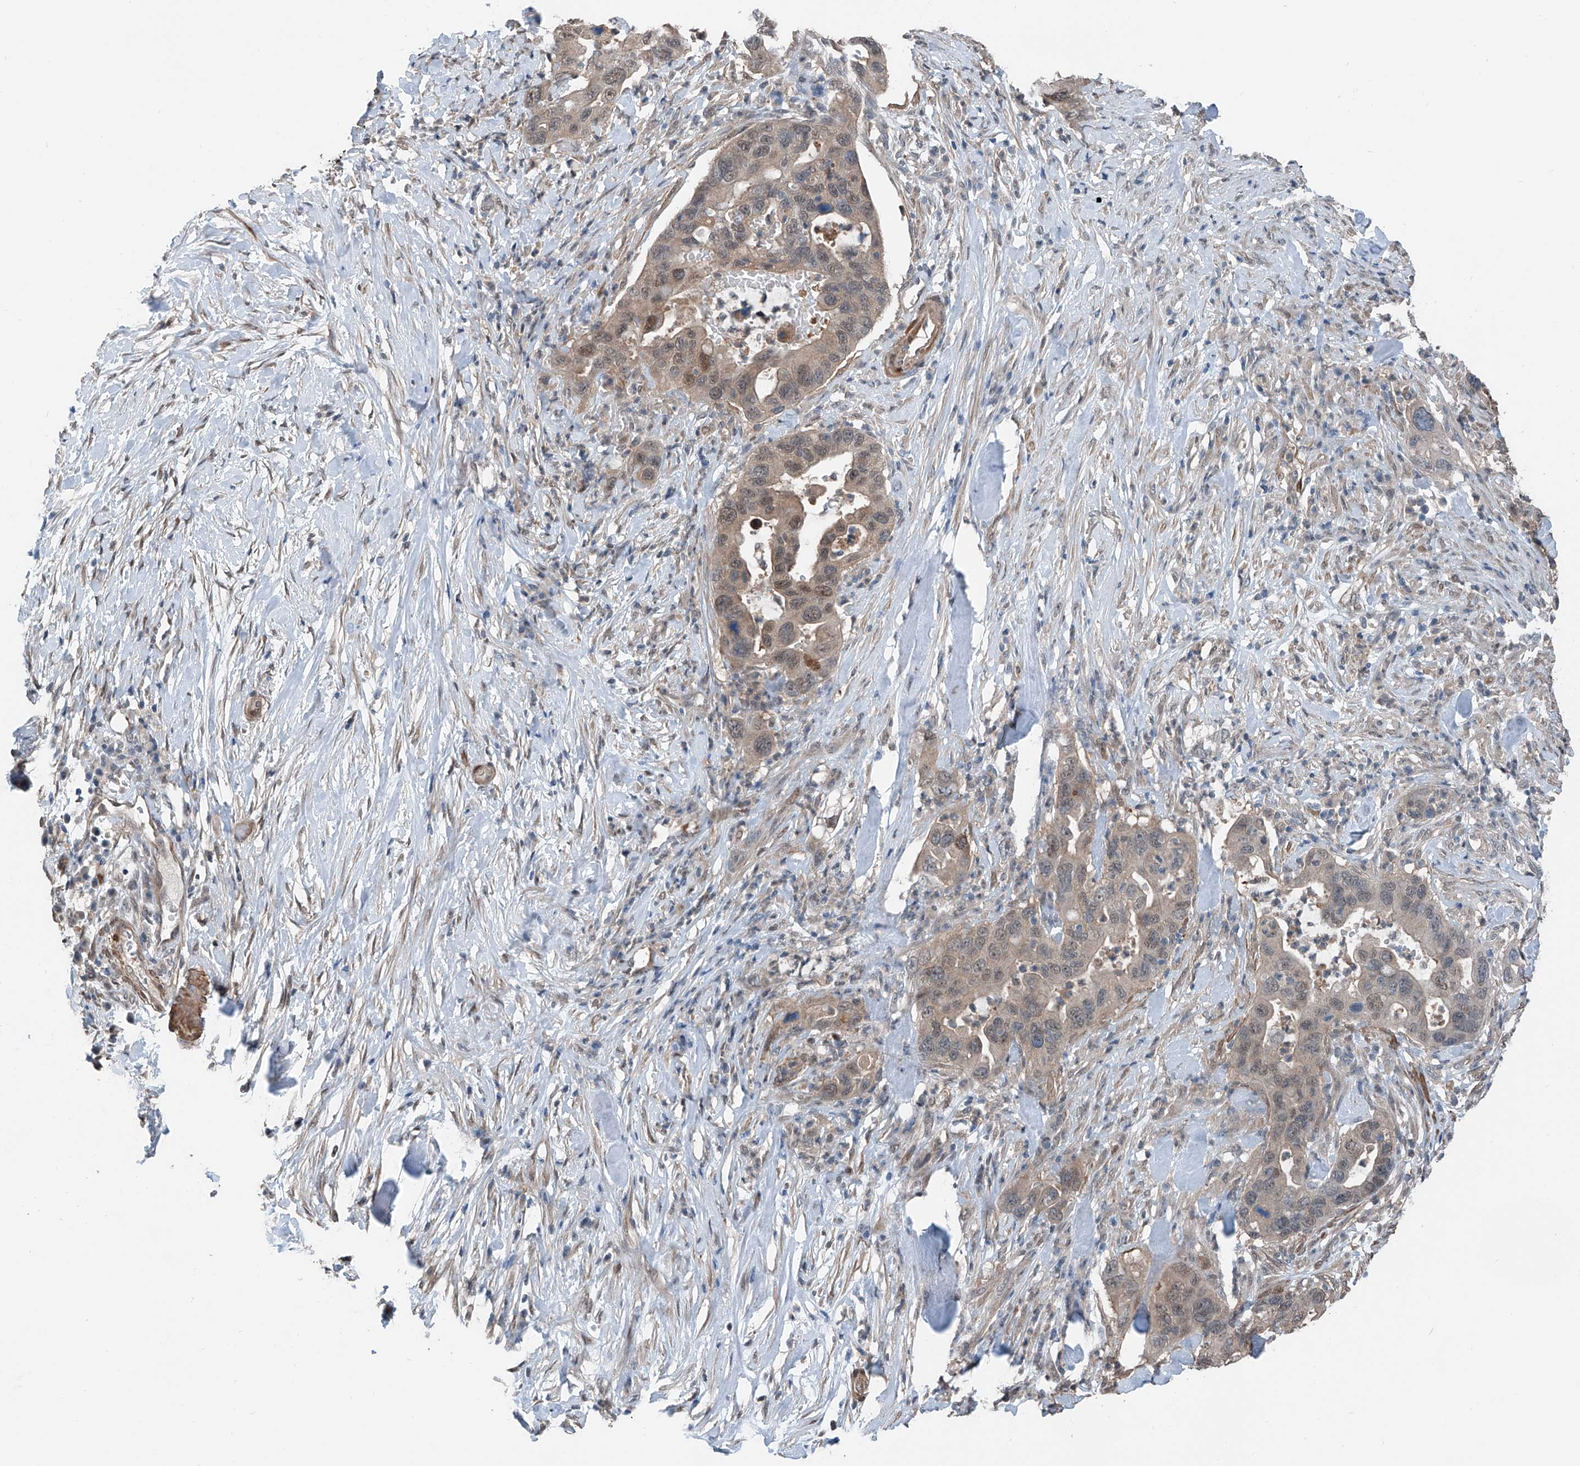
{"staining": {"intensity": "moderate", "quantity": "25%-75%", "location": "cytoplasmic/membranous,nuclear"}, "tissue": "pancreatic cancer", "cell_type": "Tumor cells", "image_type": "cancer", "snomed": [{"axis": "morphology", "description": "Adenocarcinoma, NOS"}, {"axis": "topography", "description": "Pancreas"}], "caption": "This is a histology image of immunohistochemistry (IHC) staining of pancreatic adenocarcinoma, which shows moderate staining in the cytoplasmic/membranous and nuclear of tumor cells.", "gene": "HSPA6", "patient": {"sex": "female", "age": 71}}